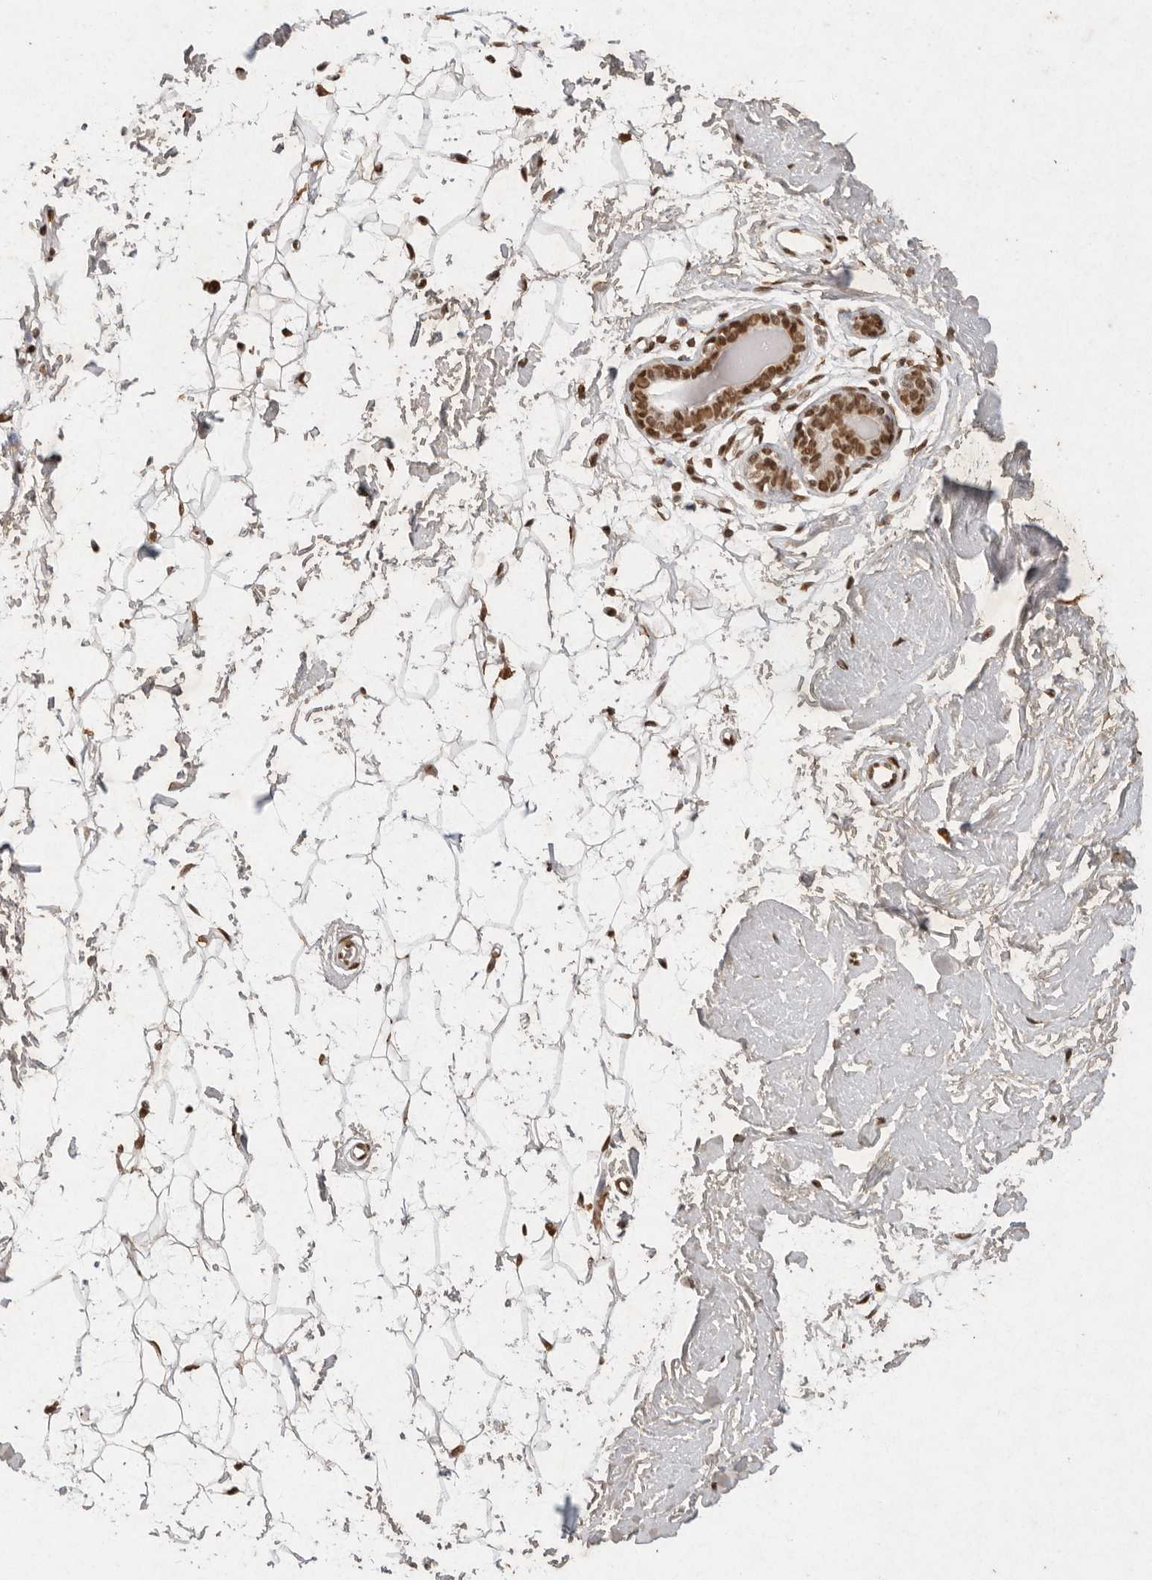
{"staining": {"intensity": "strong", "quantity": ">75%", "location": "nuclear"}, "tissue": "adipose tissue", "cell_type": "Adipocytes", "image_type": "normal", "snomed": [{"axis": "morphology", "description": "Normal tissue, NOS"}, {"axis": "topography", "description": "Breast"}], "caption": "This micrograph exhibits immunohistochemistry (IHC) staining of normal human adipose tissue, with high strong nuclear positivity in approximately >75% of adipocytes.", "gene": "NKX3", "patient": {"sex": "female", "age": 23}}